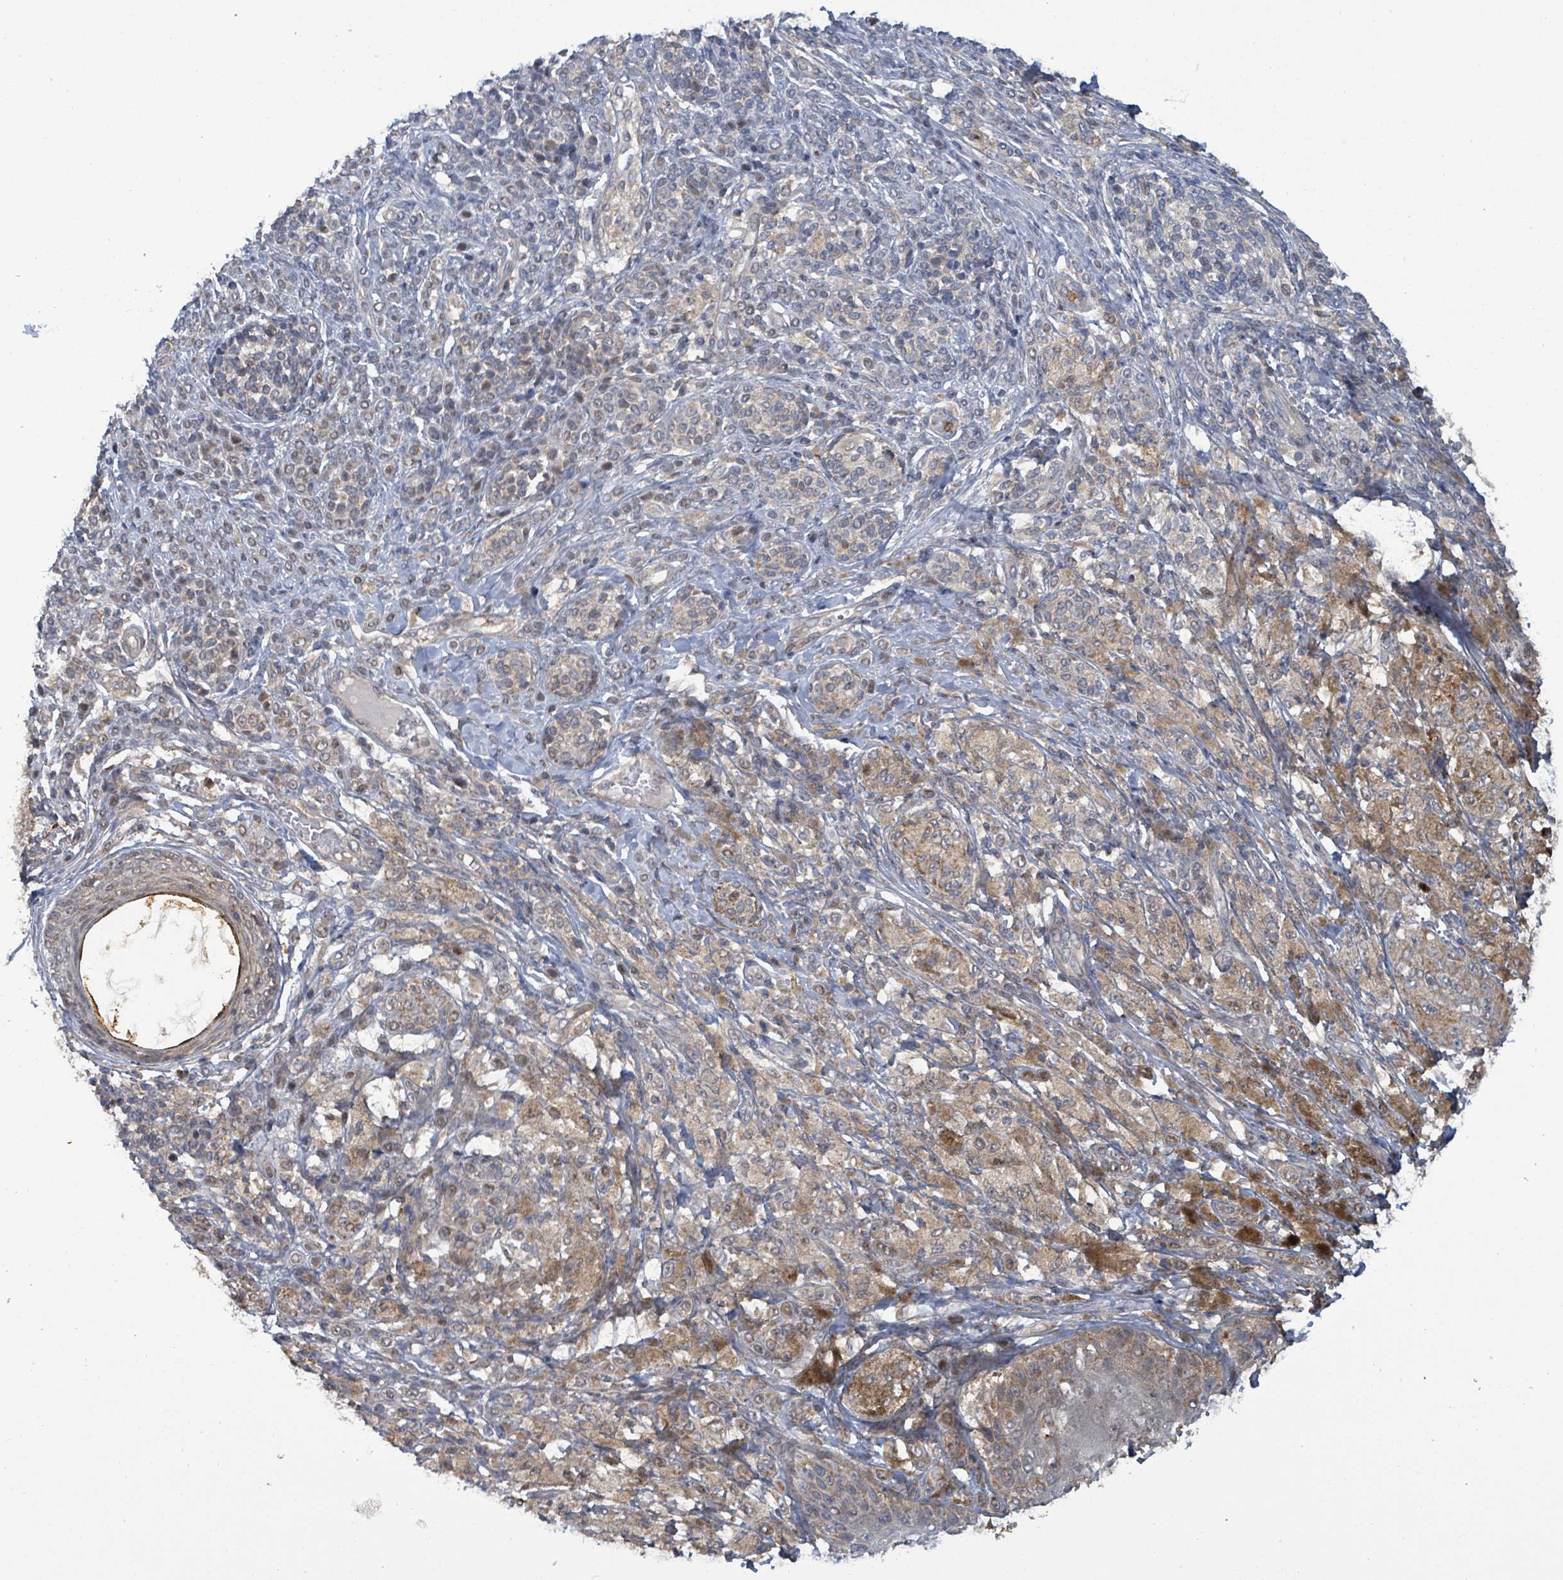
{"staining": {"intensity": "moderate", "quantity": "25%-75%", "location": "cytoplasmic/membranous"}, "tissue": "melanoma", "cell_type": "Tumor cells", "image_type": "cancer", "snomed": [{"axis": "morphology", "description": "Malignant melanoma, NOS"}, {"axis": "topography", "description": "Skin"}], "caption": "Tumor cells exhibit medium levels of moderate cytoplasmic/membranous staining in approximately 25%-75% of cells in melanoma.", "gene": "COQ6", "patient": {"sex": "male", "age": 42}}